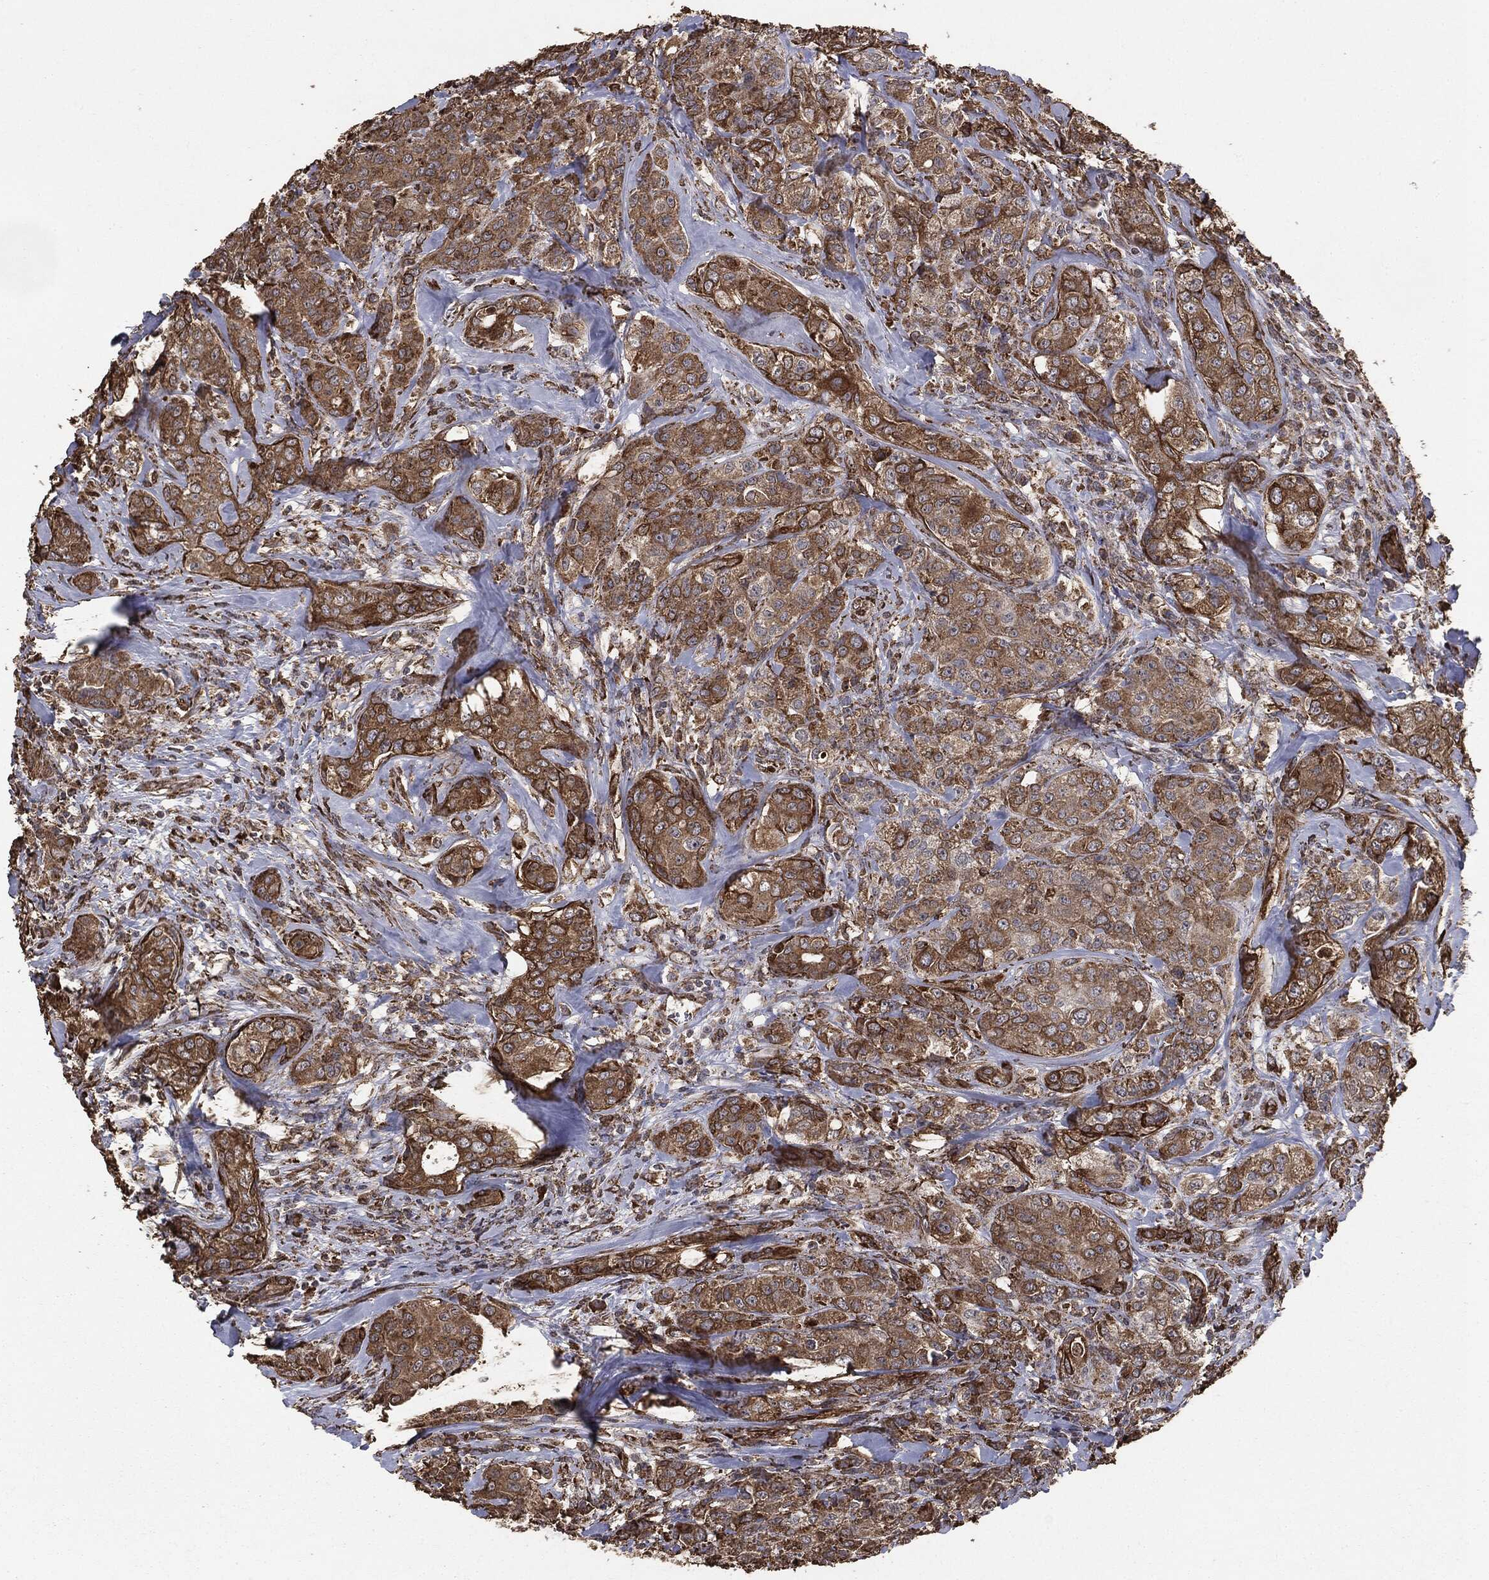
{"staining": {"intensity": "strong", "quantity": "25%-75%", "location": "cytoplasmic/membranous"}, "tissue": "breast cancer", "cell_type": "Tumor cells", "image_type": "cancer", "snomed": [{"axis": "morphology", "description": "Normal tissue, NOS"}, {"axis": "morphology", "description": "Duct carcinoma"}, {"axis": "topography", "description": "Breast"}], "caption": "IHC (DAB (3,3'-diaminobenzidine)) staining of human breast intraductal carcinoma displays strong cytoplasmic/membranous protein positivity in approximately 25%-75% of tumor cells.", "gene": "MTOR", "patient": {"sex": "female", "age": 43}}